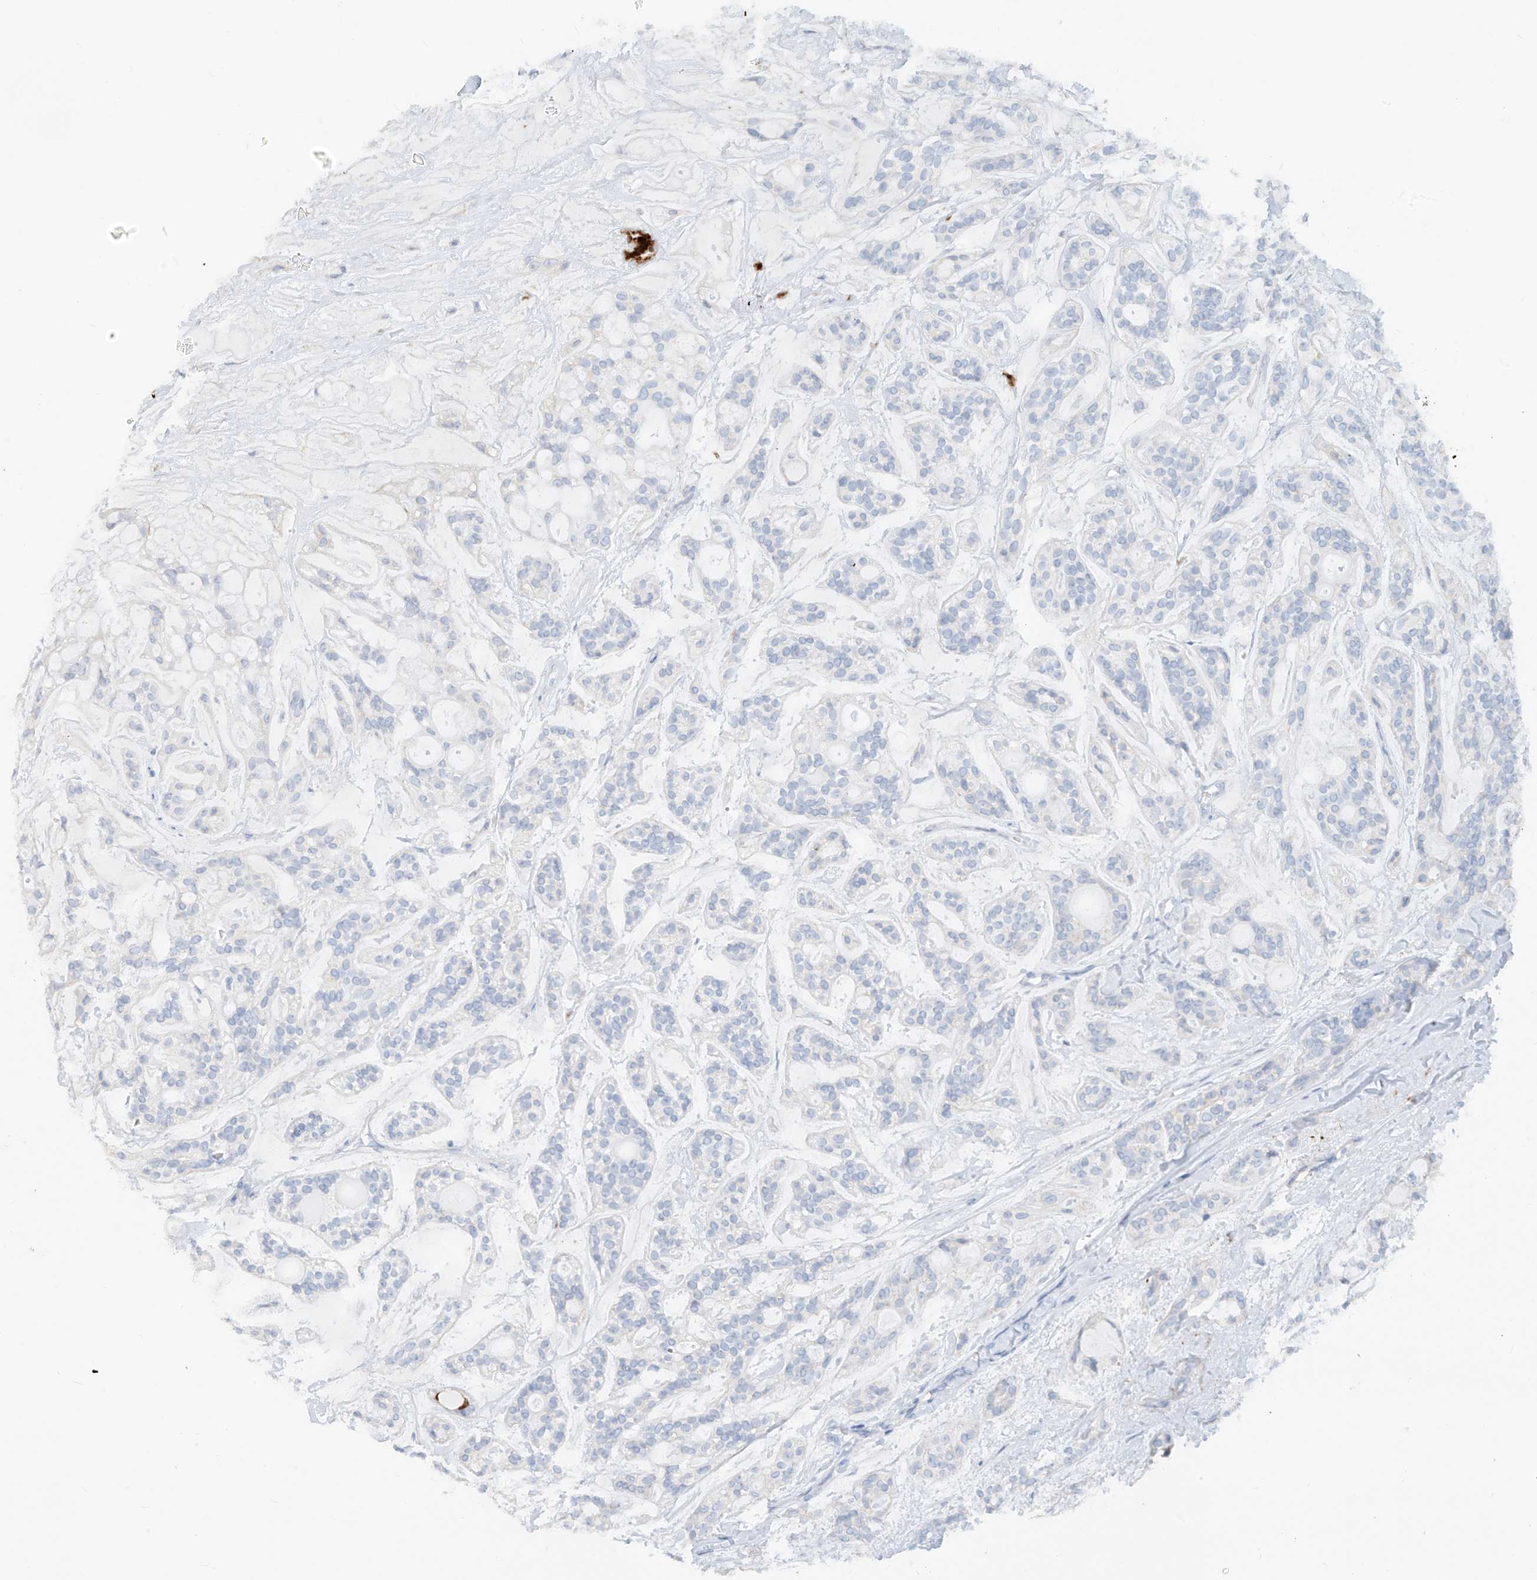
{"staining": {"intensity": "negative", "quantity": "none", "location": "none"}, "tissue": "head and neck cancer", "cell_type": "Tumor cells", "image_type": "cancer", "snomed": [{"axis": "morphology", "description": "Adenocarcinoma, NOS"}, {"axis": "topography", "description": "Head-Neck"}], "caption": "Head and neck adenocarcinoma stained for a protein using immunohistochemistry (IHC) reveals no expression tumor cells.", "gene": "ZNF404", "patient": {"sex": "male", "age": 66}}